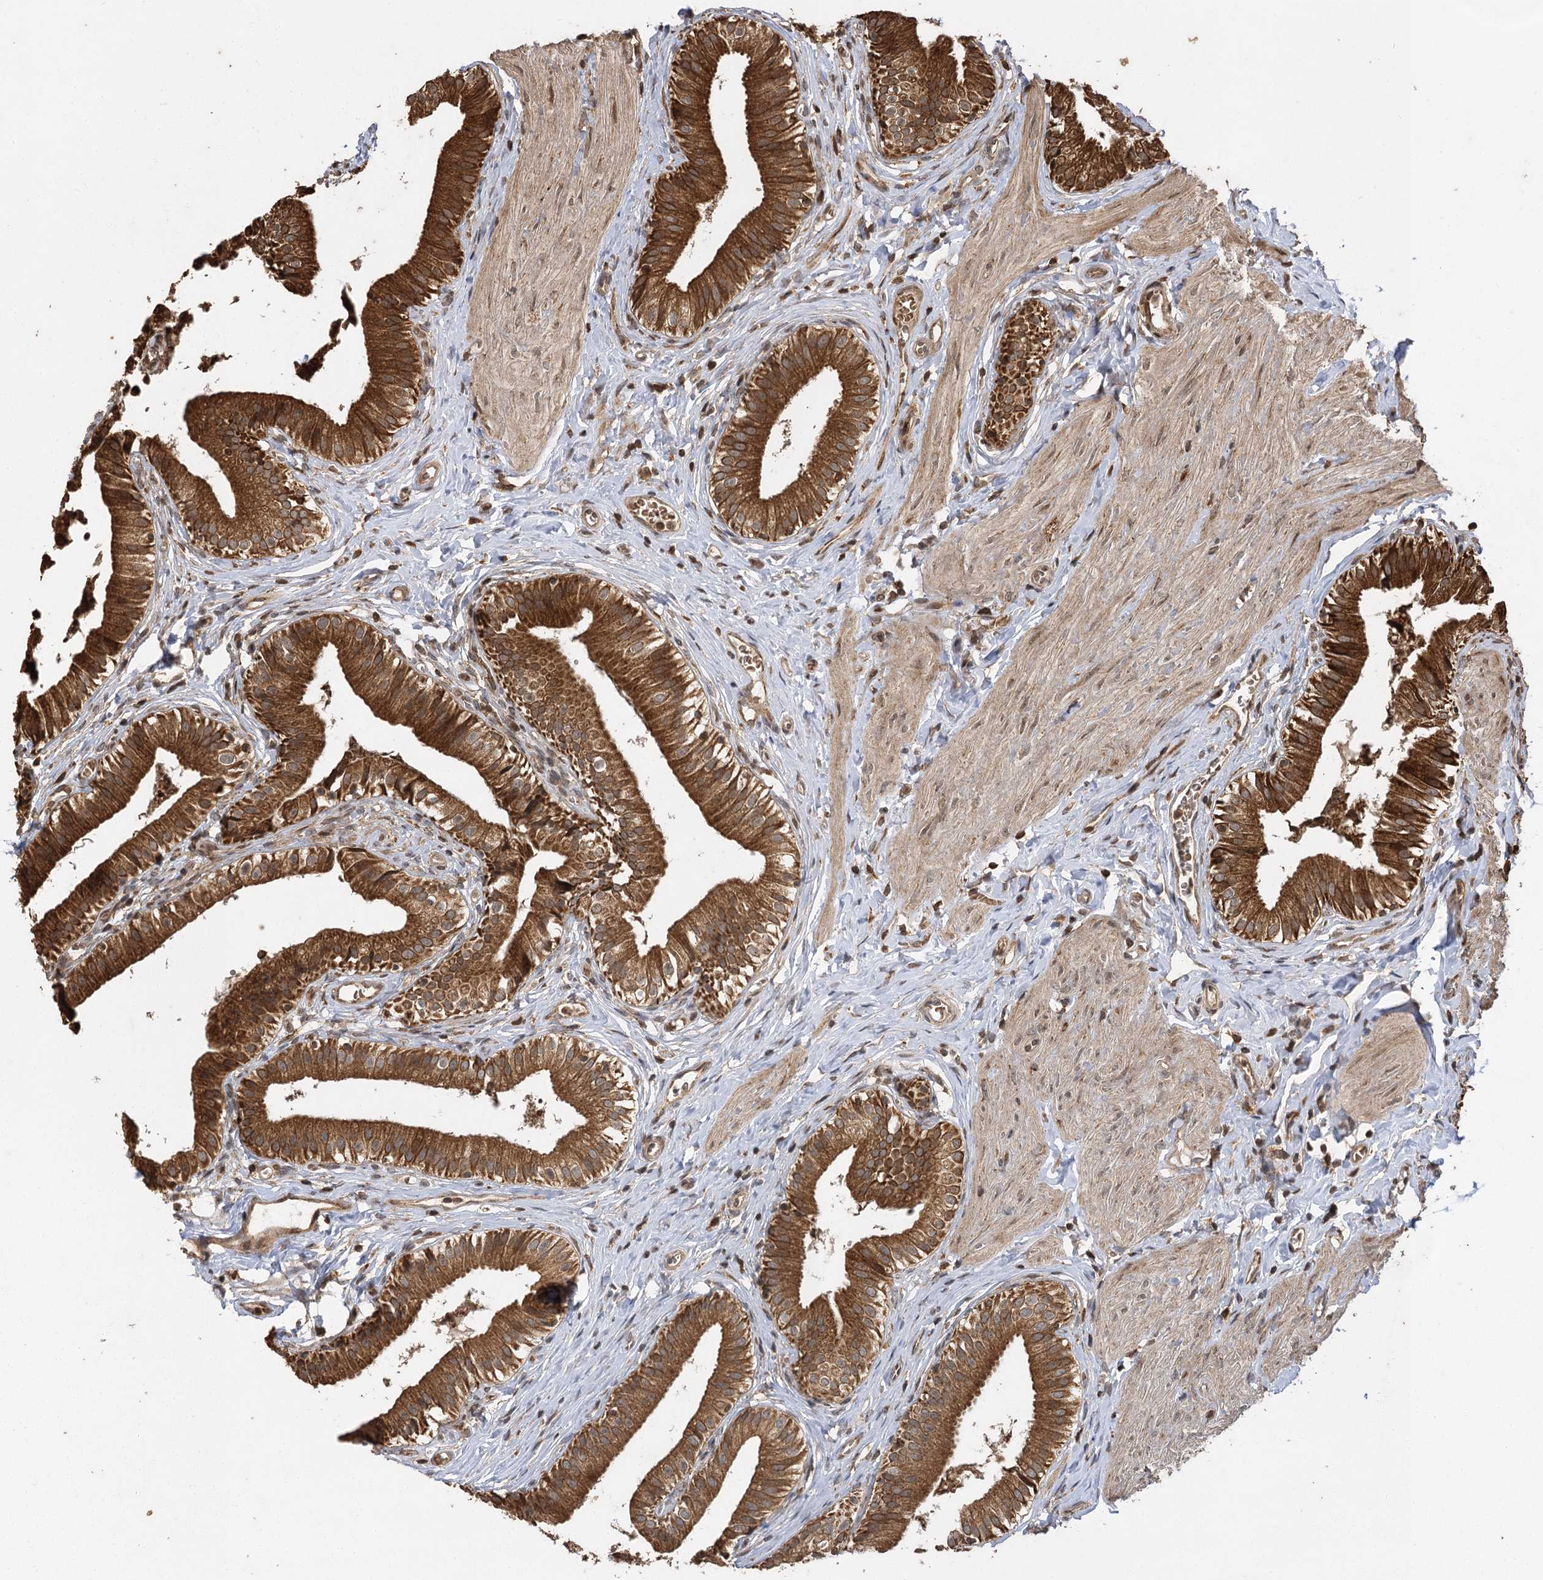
{"staining": {"intensity": "strong", "quantity": ">75%", "location": "cytoplasmic/membranous"}, "tissue": "gallbladder", "cell_type": "Glandular cells", "image_type": "normal", "snomed": [{"axis": "morphology", "description": "Normal tissue, NOS"}, {"axis": "topography", "description": "Gallbladder"}], "caption": "Gallbladder stained for a protein exhibits strong cytoplasmic/membranous positivity in glandular cells. (DAB IHC, brown staining for protein, blue staining for nuclei).", "gene": "IL11RA", "patient": {"sex": "female", "age": 47}}